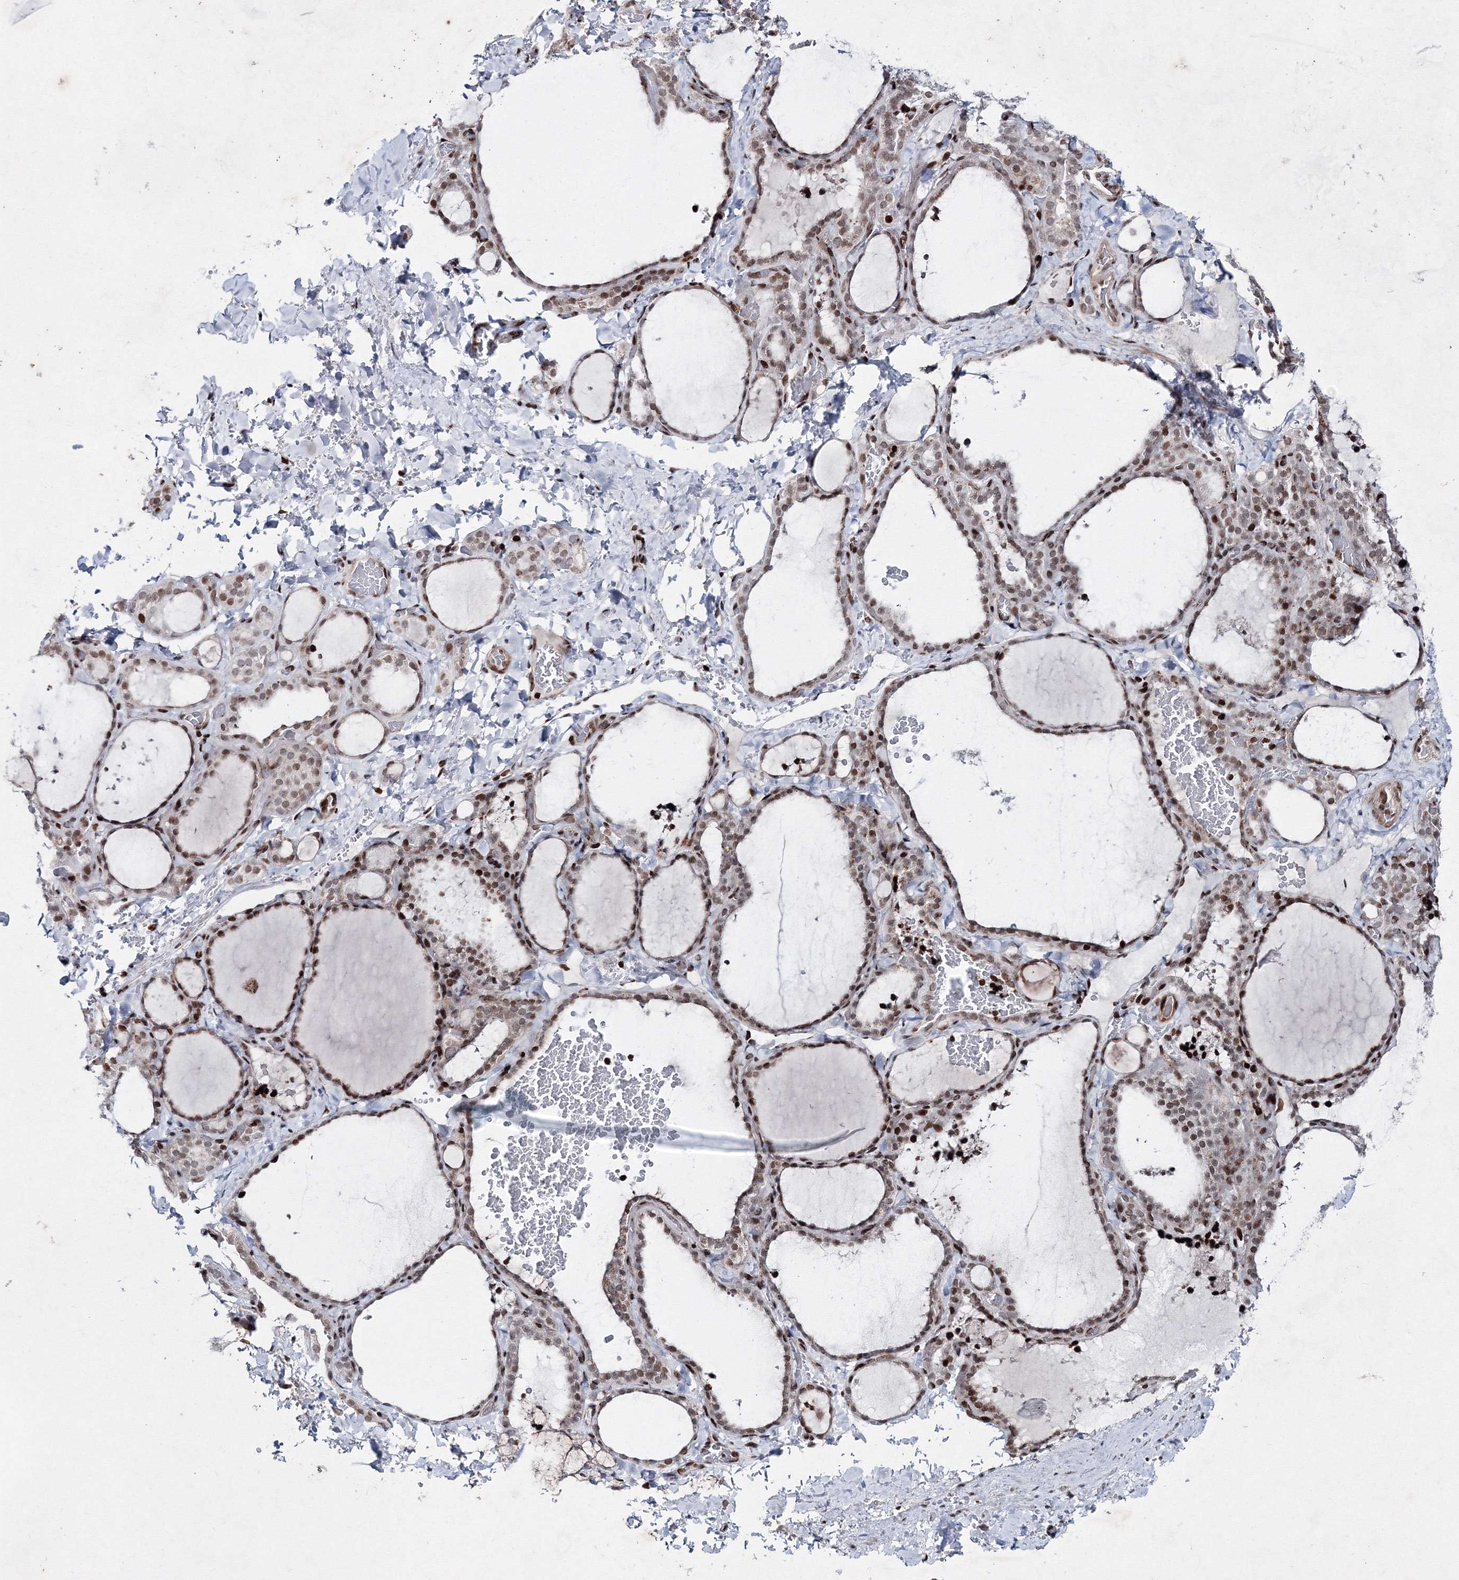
{"staining": {"intensity": "moderate", "quantity": "25%-75%", "location": "nuclear"}, "tissue": "thyroid gland", "cell_type": "Glandular cells", "image_type": "normal", "snomed": [{"axis": "morphology", "description": "Normal tissue, NOS"}, {"axis": "topography", "description": "Thyroid gland"}], "caption": "Normal thyroid gland demonstrates moderate nuclear staining in approximately 25%-75% of glandular cells (DAB IHC, brown staining for protein, blue staining for nuclei)..", "gene": "SMIM29", "patient": {"sex": "female", "age": 22}}